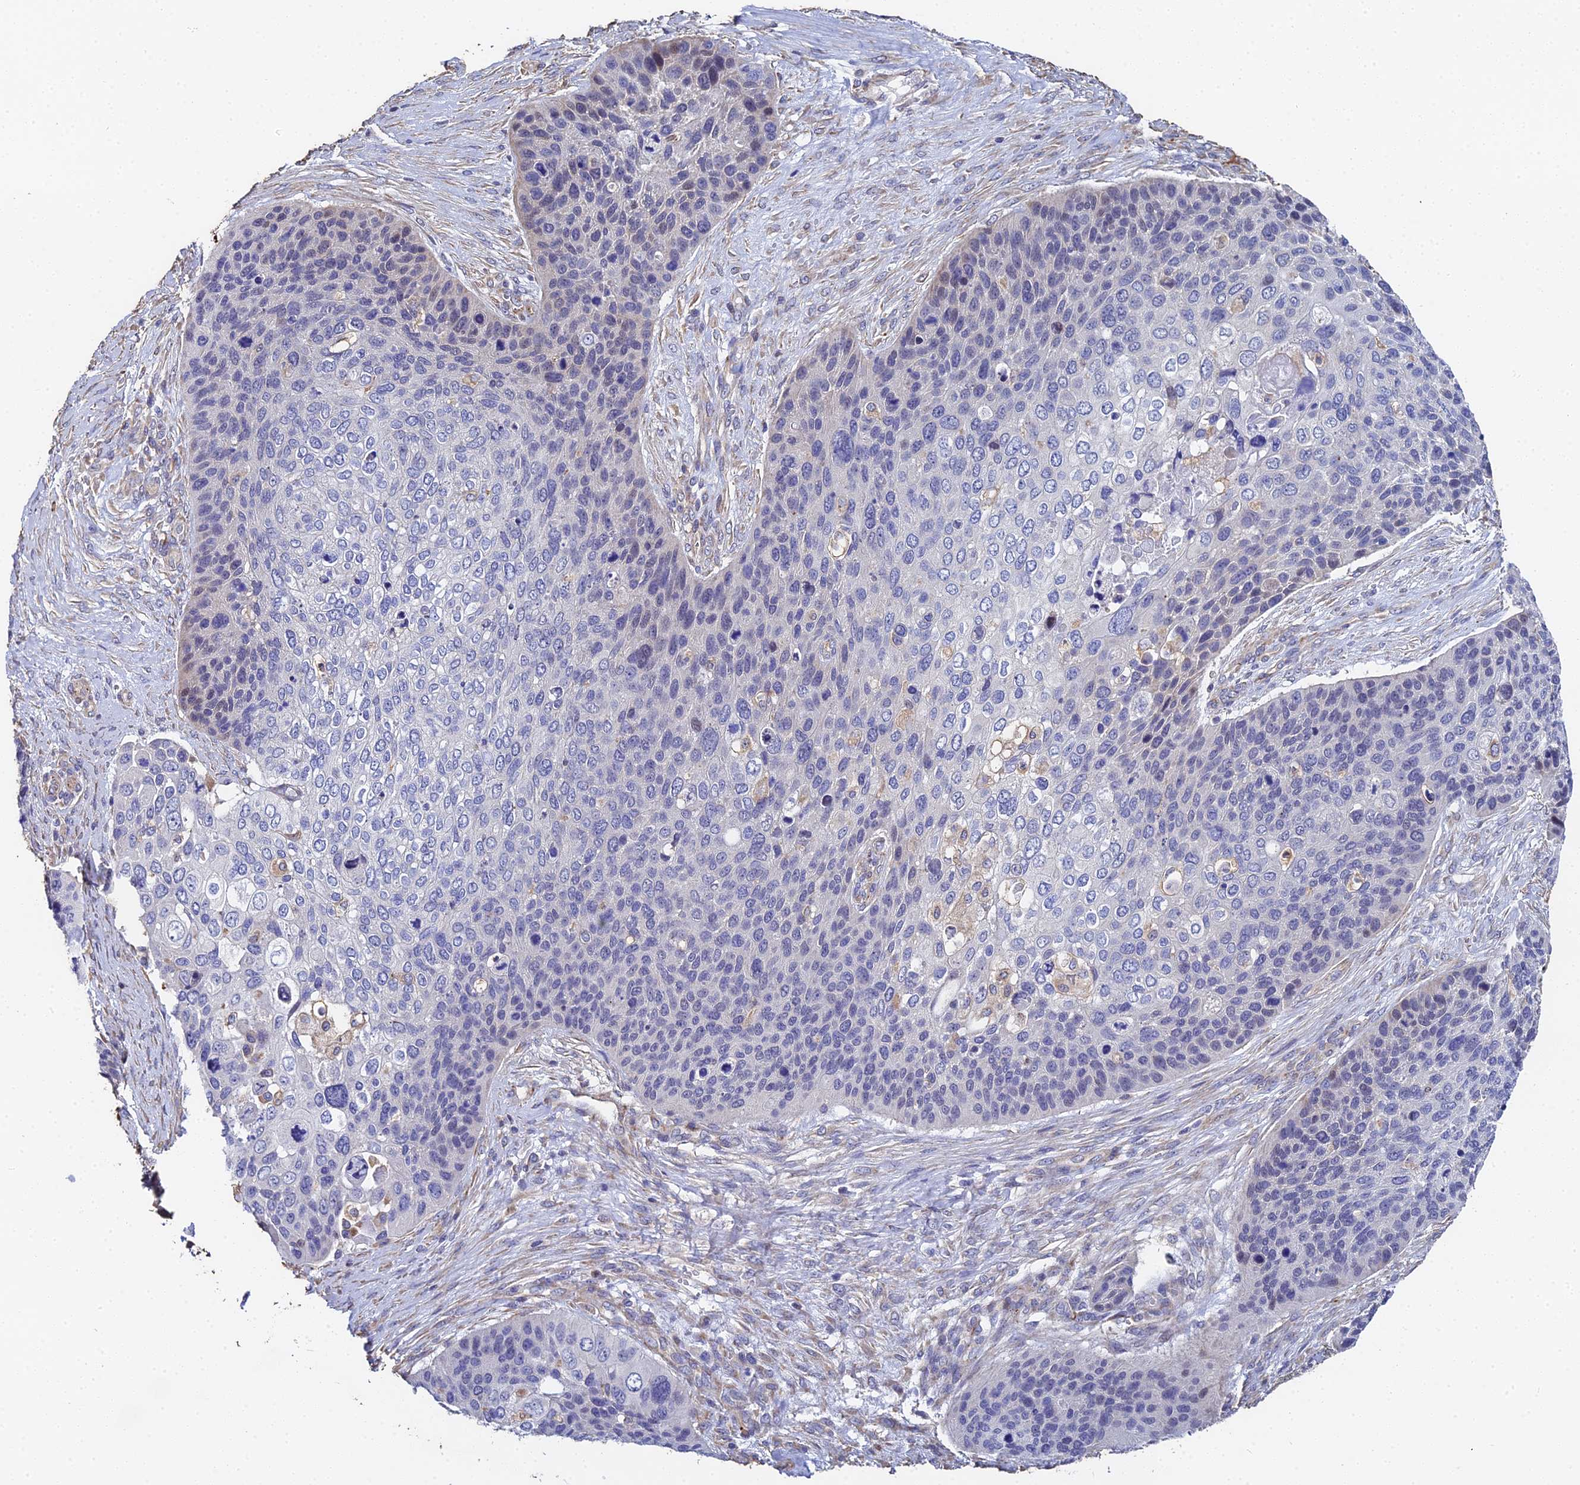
{"staining": {"intensity": "weak", "quantity": "<25%", "location": "nuclear"}, "tissue": "skin cancer", "cell_type": "Tumor cells", "image_type": "cancer", "snomed": [{"axis": "morphology", "description": "Basal cell carcinoma"}, {"axis": "topography", "description": "Skin"}], "caption": "This is an IHC photomicrograph of human skin cancer (basal cell carcinoma). There is no expression in tumor cells.", "gene": "ENSG00000268674", "patient": {"sex": "female", "age": 74}}